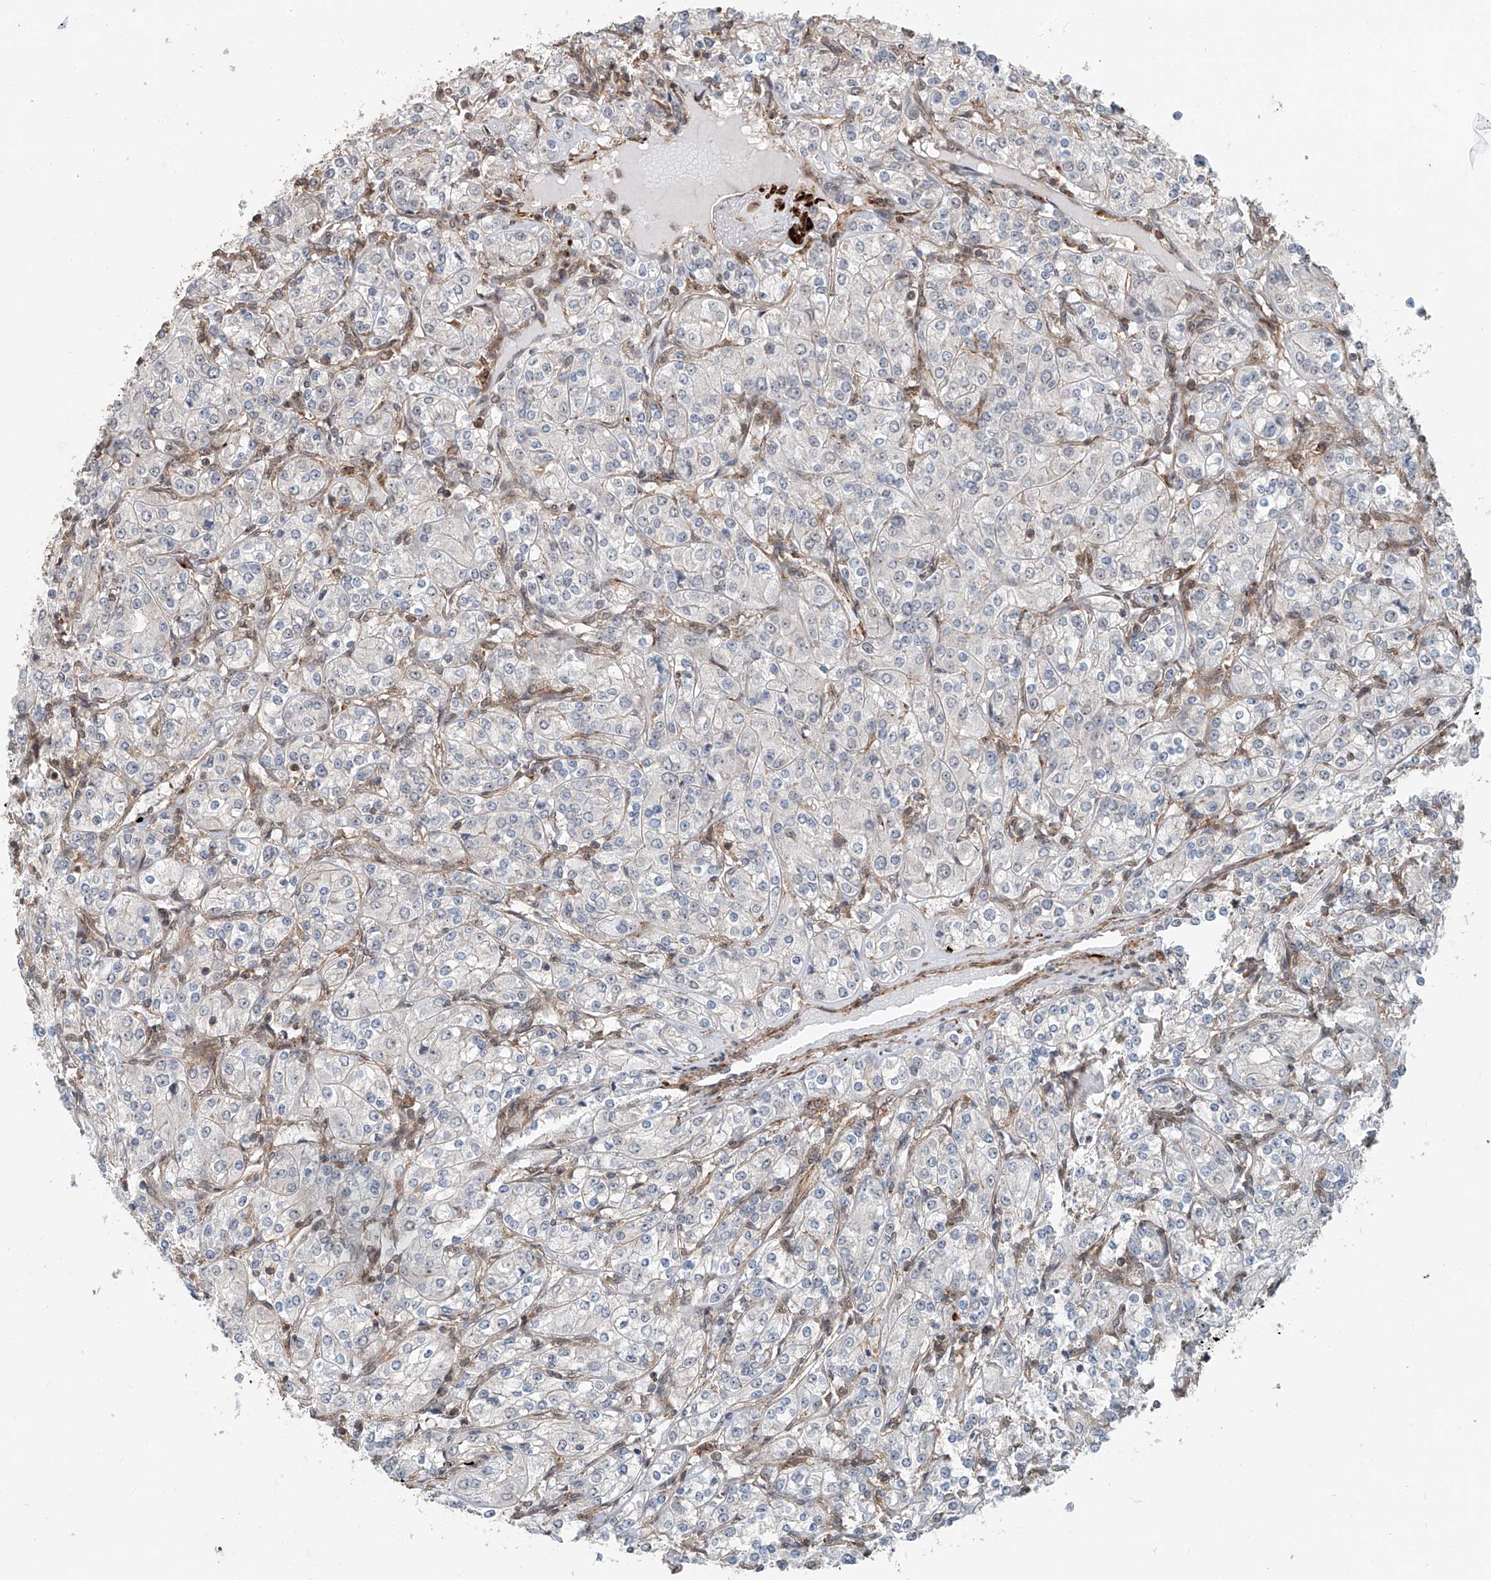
{"staining": {"intensity": "negative", "quantity": "none", "location": "none"}, "tissue": "renal cancer", "cell_type": "Tumor cells", "image_type": "cancer", "snomed": [{"axis": "morphology", "description": "Adenocarcinoma, NOS"}, {"axis": "topography", "description": "Kidney"}], "caption": "Renal cancer was stained to show a protein in brown. There is no significant positivity in tumor cells. The staining was performed using DAB to visualize the protein expression in brown, while the nuclei were stained in blue with hematoxylin (Magnification: 20x).", "gene": "SDE2", "patient": {"sex": "male", "age": 77}}